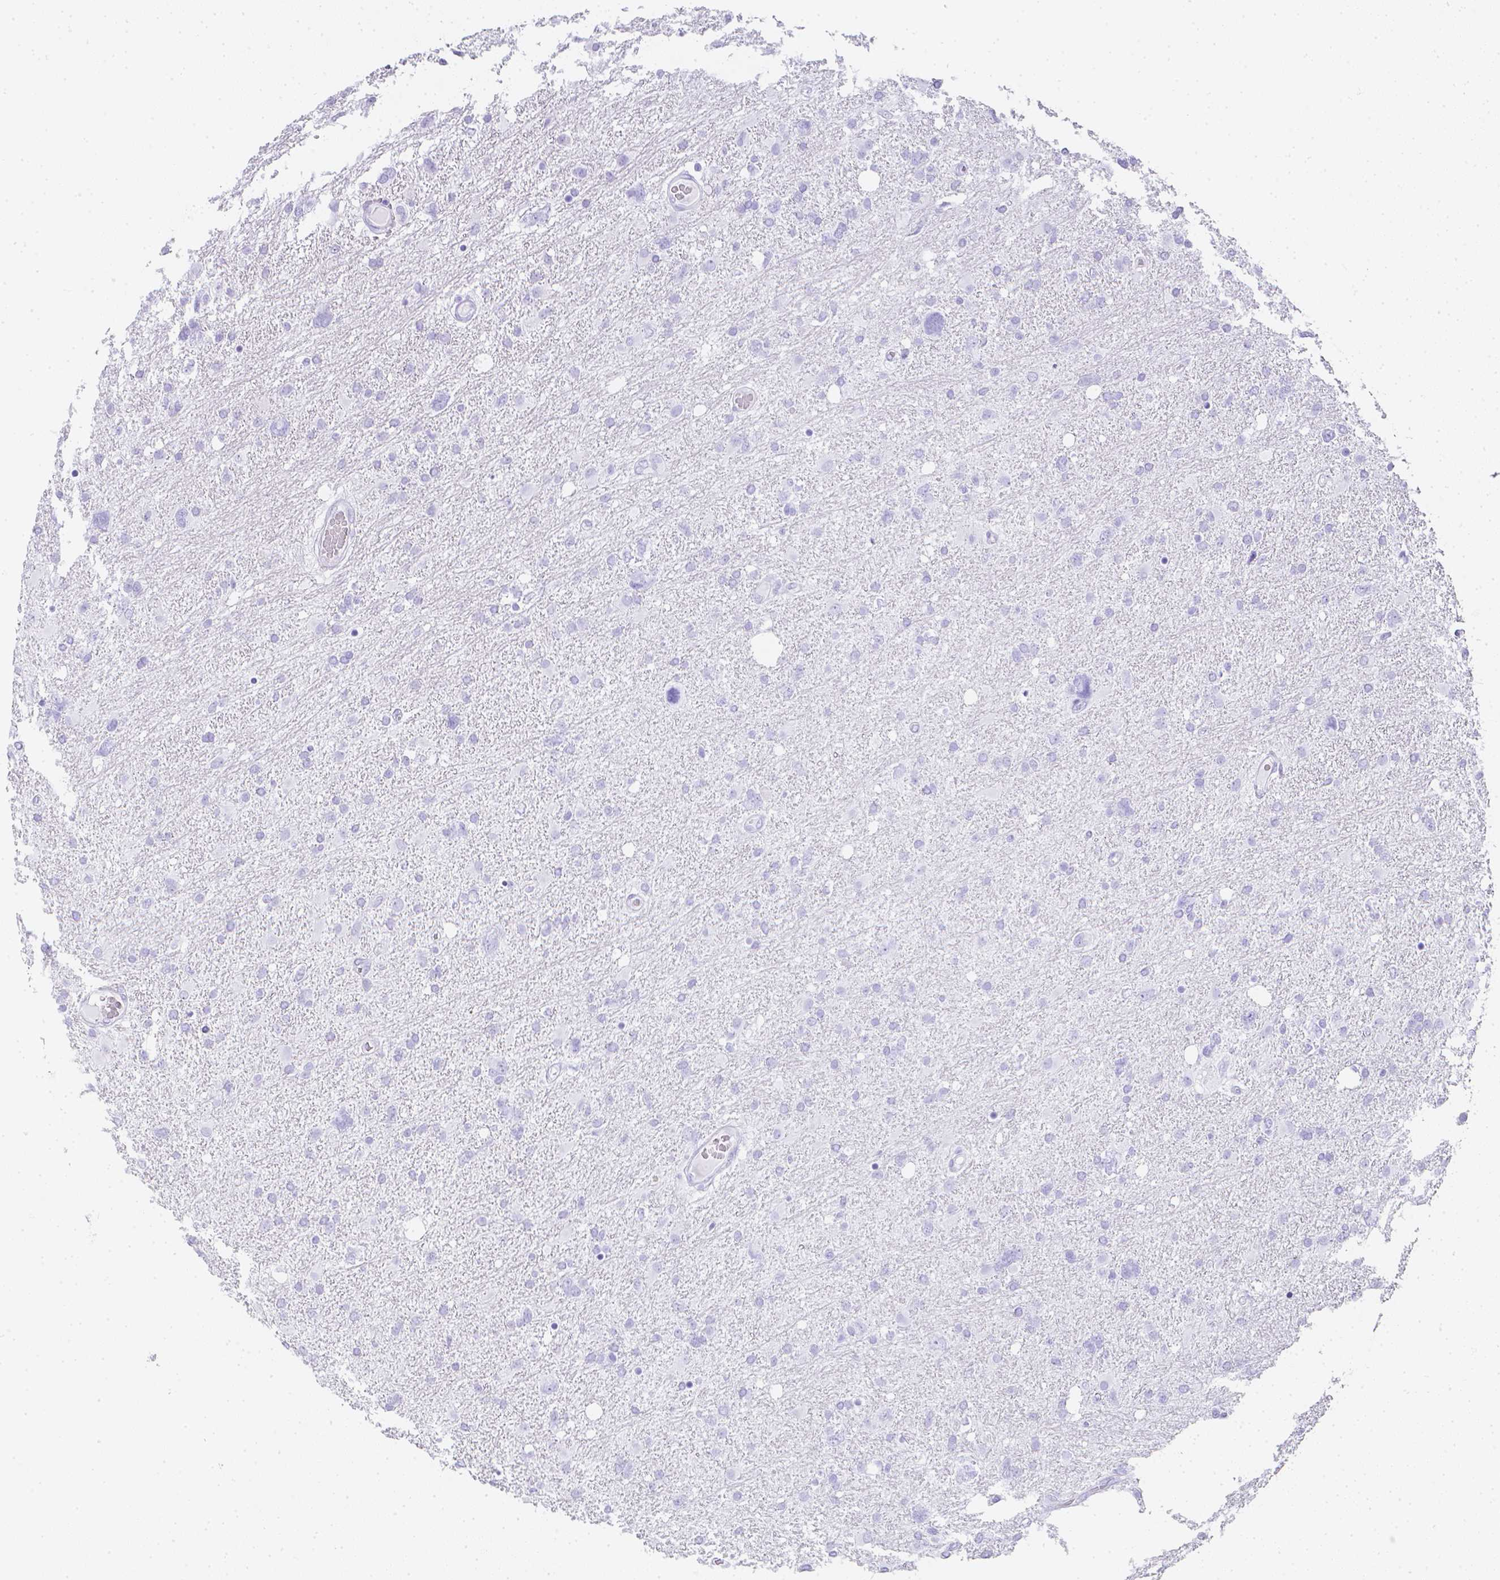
{"staining": {"intensity": "negative", "quantity": "none", "location": "none"}, "tissue": "glioma", "cell_type": "Tumor cells", "image_type": "cancer", "snomed": [{"axis": "morphology", "description": "Glioma, malignant, High grade"}, {"axis": "topography", "description": "Brain"}], "caption": "IHC micrograph of human malignant glioma (high-grade) stained for a protein (brown), which exhibits no staining in tumor cells.", "gene": "LGALS4", "patient": {"sex": "male", "age": 61}}